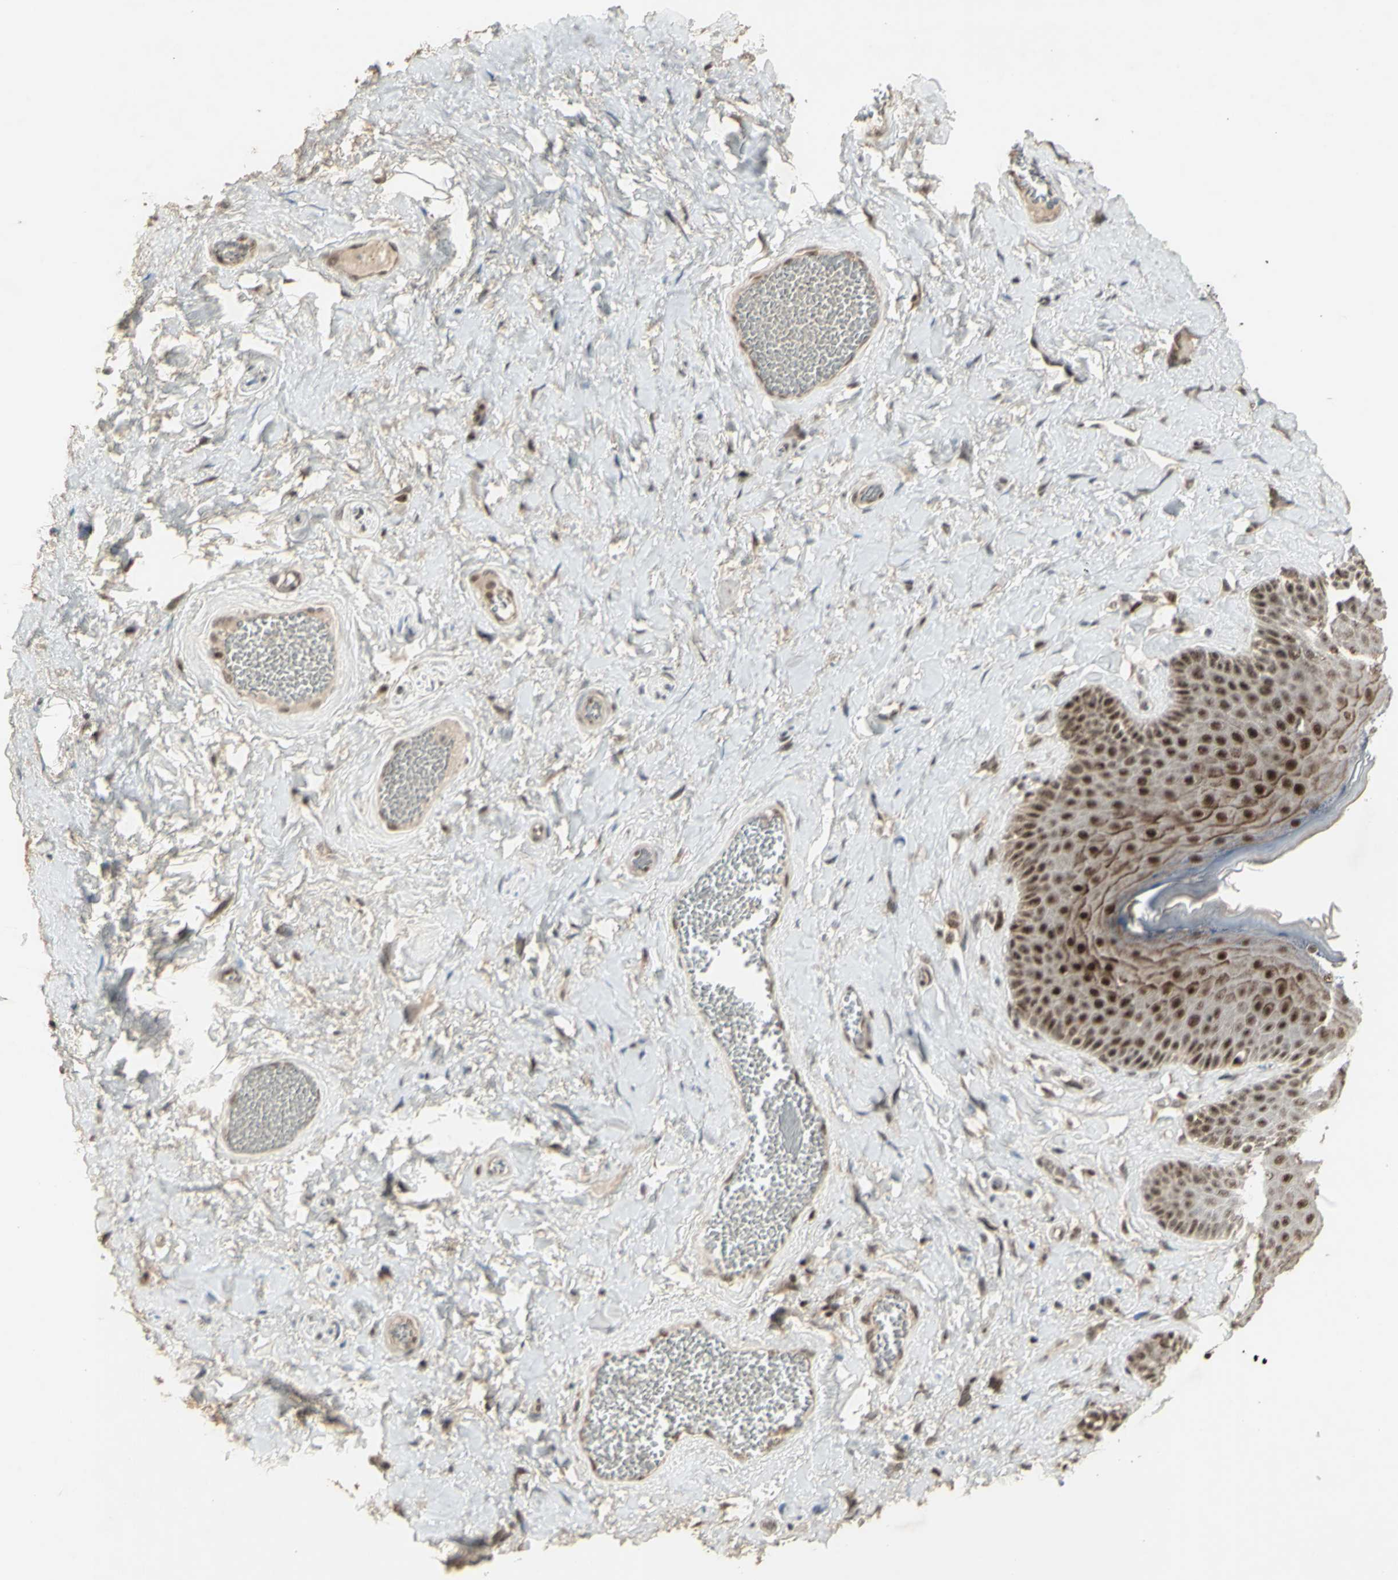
{"staining": {"intensity": "strong", "quantity": "25%-75%", "location": "cytoplasmic/membranous,nuclear"}, "tissue": "skin", "cell_type": "Epidermal cells", "image_type": "normal", "snomed": [{"axis": "morphology", "description": "Normal tissue, NOS"}, {"axis": "topography", "description": "Anal"}], "caption": "Epidermal cells display high levels of strong cytoplasmic/membranous,nuclear positivity in about 25%-75% of cells in benign human skin.", "gene": "CCNT1", "patient": {"sex": "male", "age": 69}}